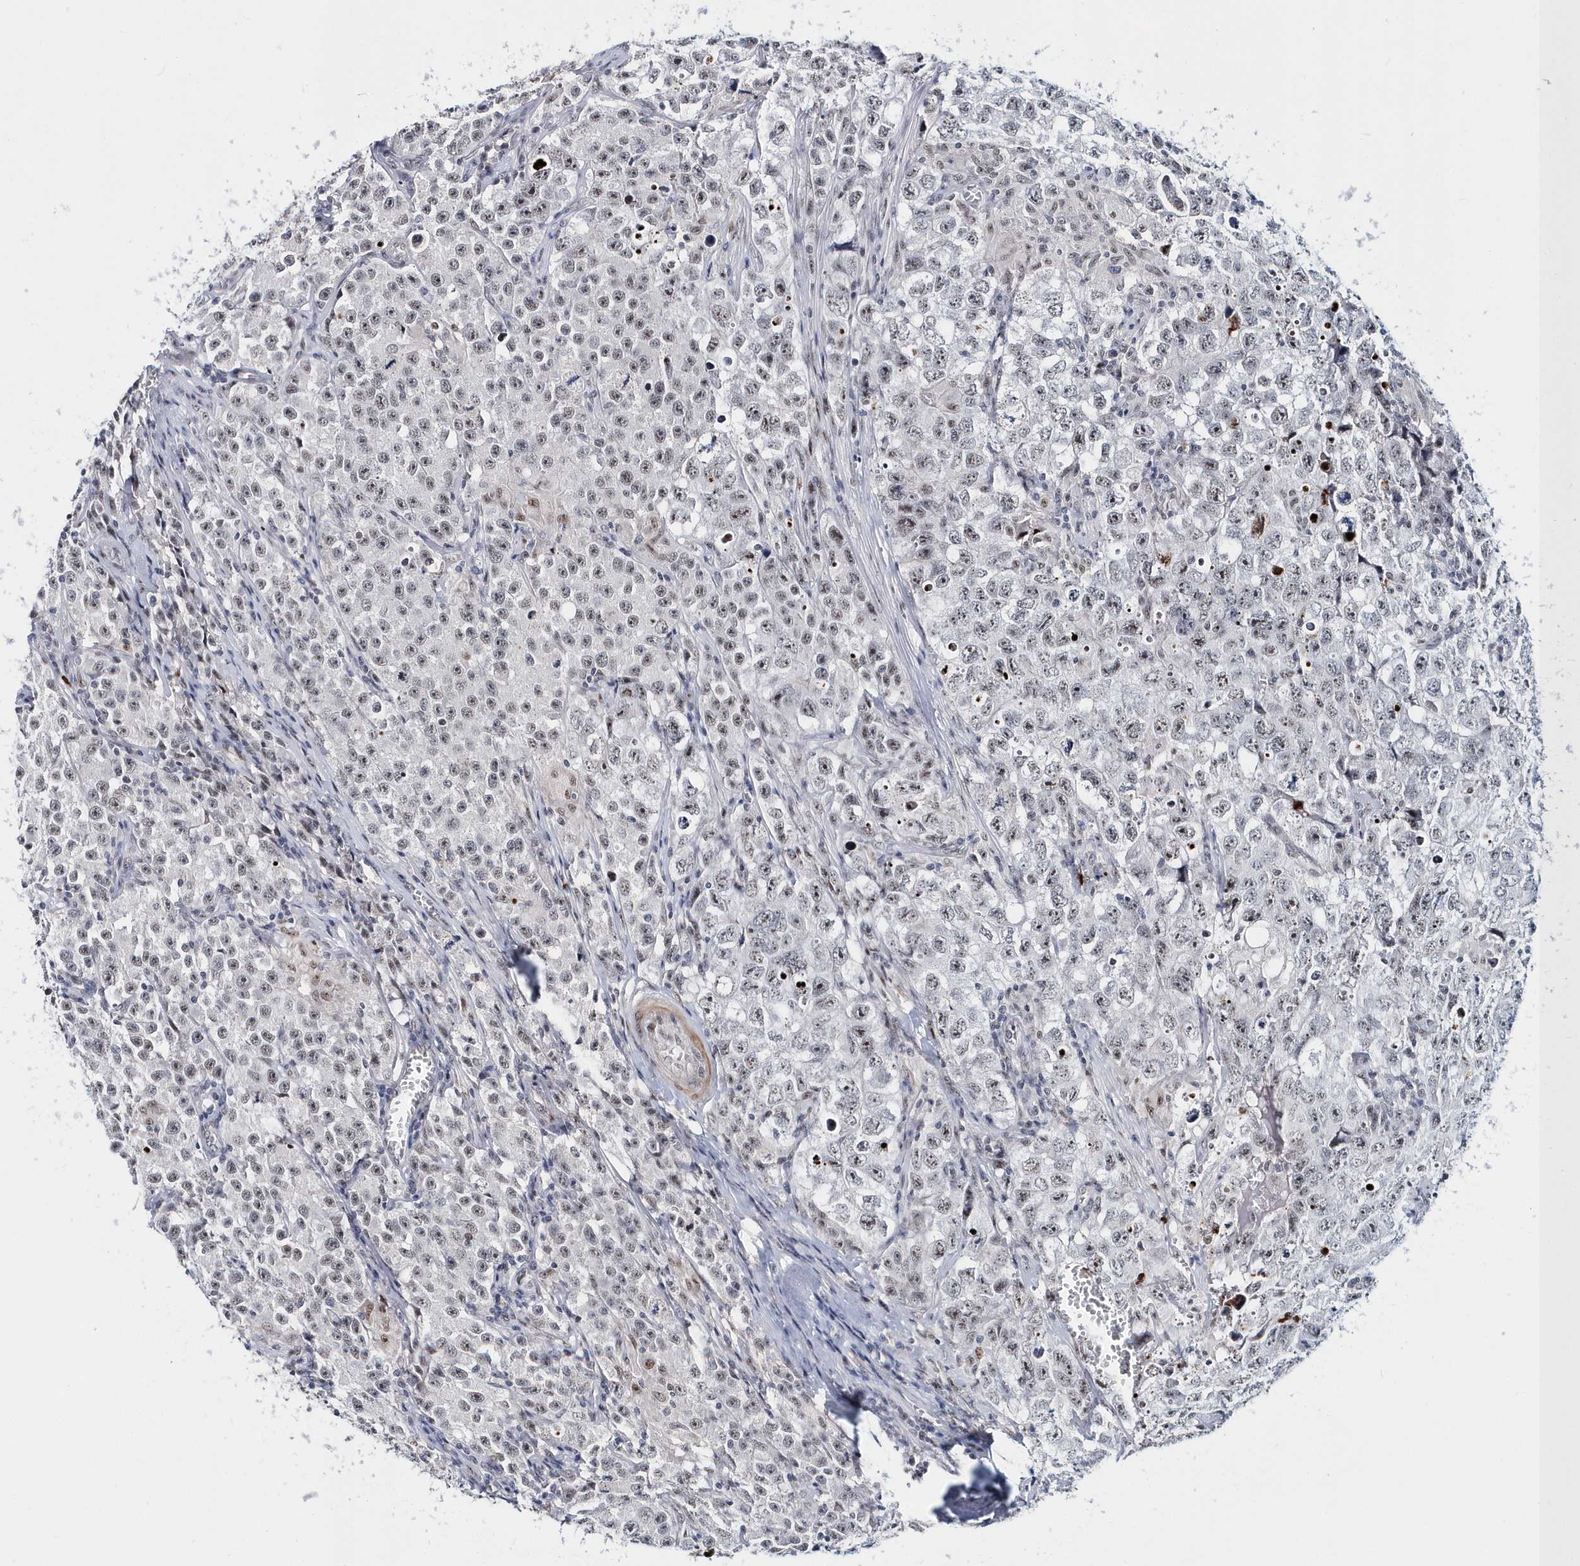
{"staining": {"intensity": "weak", "quantity": "<25%", "location": "nuclear"}, "tissue": "testis cancer", "cell_type": "Tumor cells", "image_type": "cancer", "snomed": [{"axis": "morphology", "description": "Seminoma, NOS"}, {"axis": "morphology", "description": "Carcinoma, Embryonal, NOS"}, {"axis": "topography", "description": "Testis"}], "caption": "Human testis cancer stained for a protein using immunohistochemistry (IHC) demonstrates no positivity in tumor cells.", "gene": "ASCL4", "patient": {"sex": "male", "age": 43}}